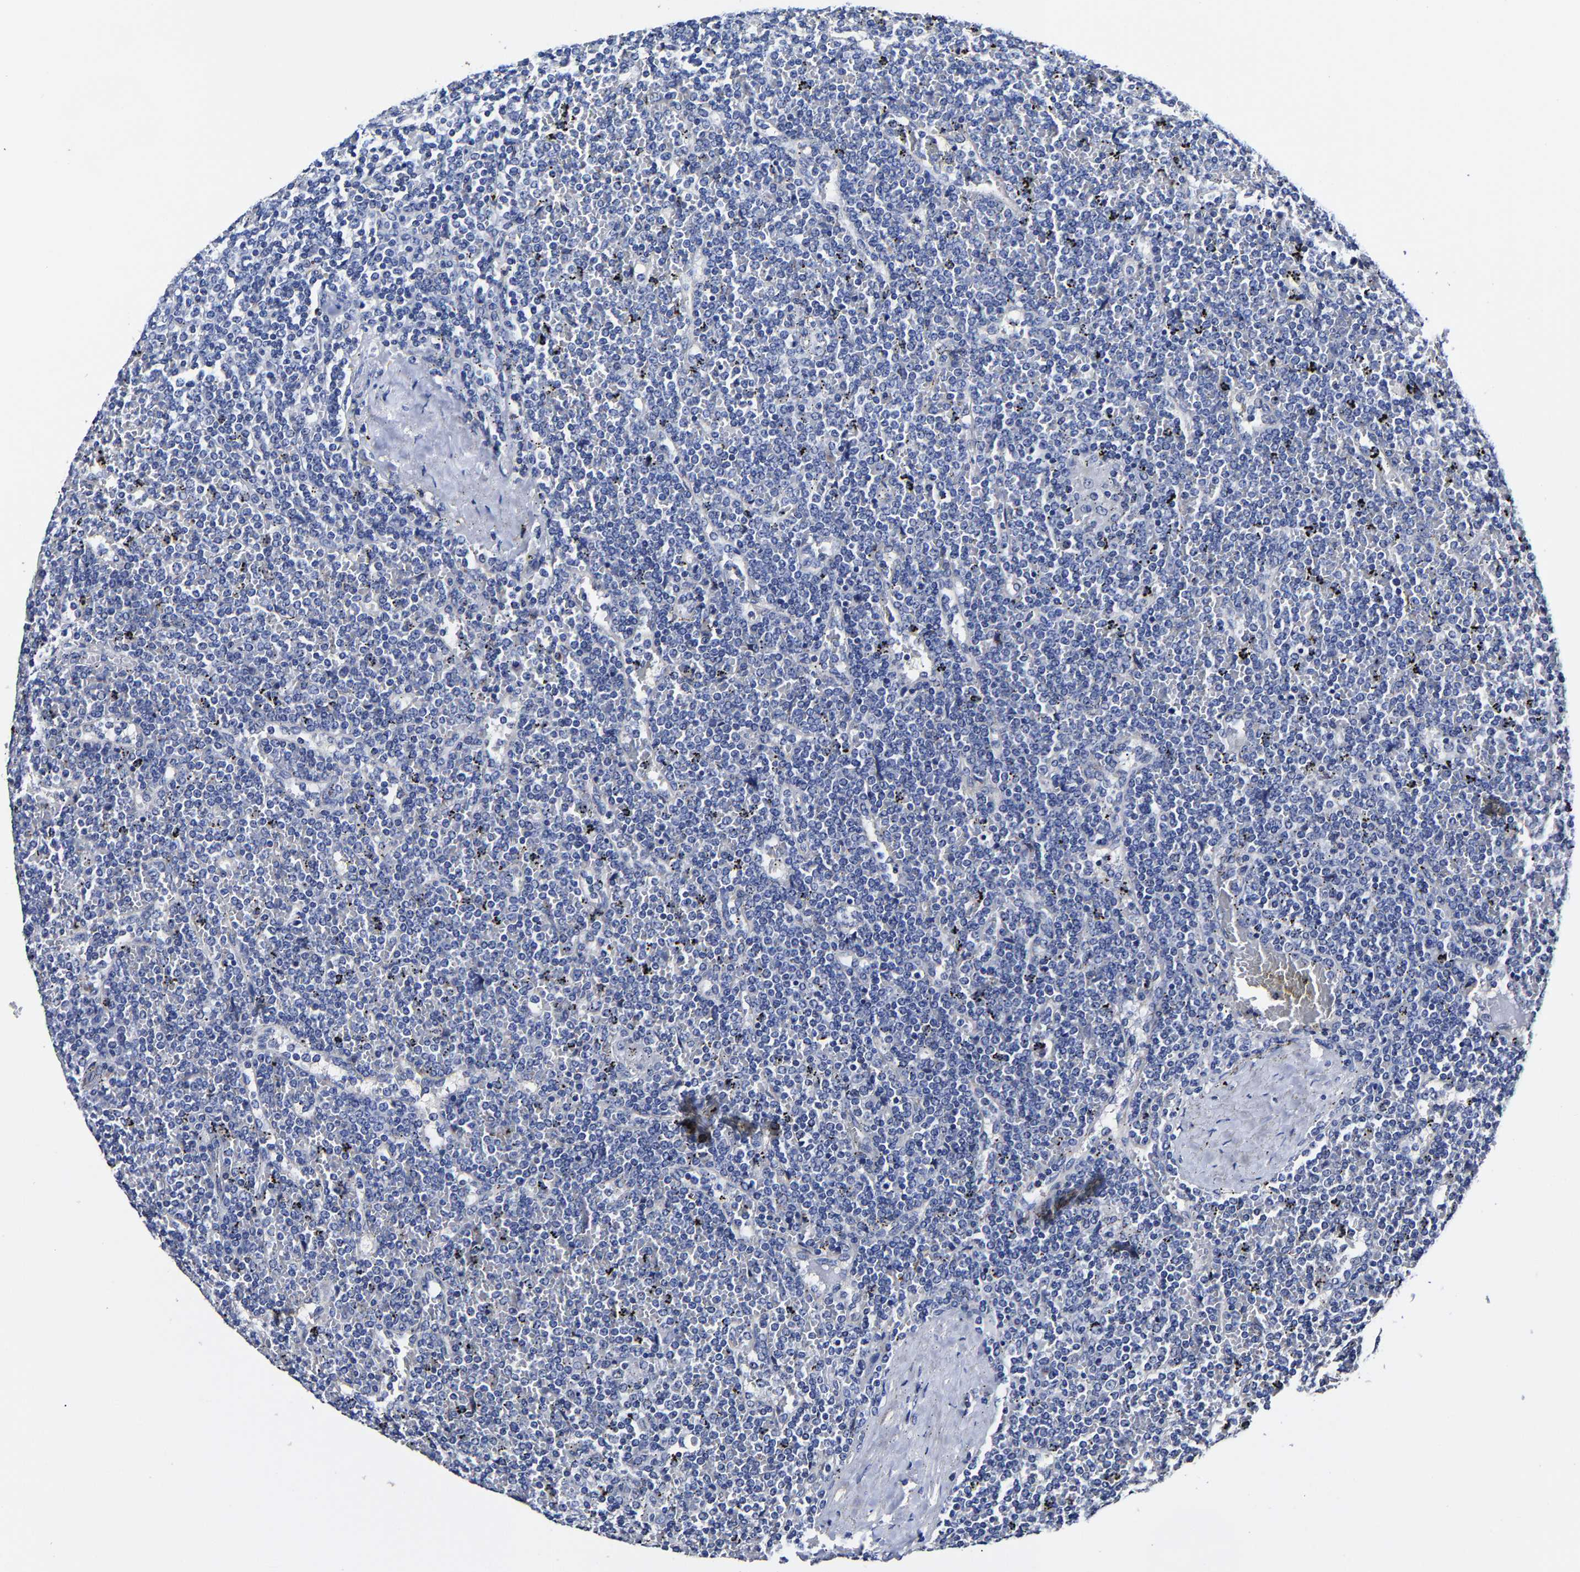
{"staining": {"intensity": "negative", "quantity": "none", "location": "none"}, "tissue": "lymphoma", "cell_type": "Tumor cells", "image_type": "cancer", "snomed": [{"axis": "morphology", "description": "Malignant lymphoma, non-Hodgkin's type, Low grade"}, {"axis": "topography", "description": "Spleen"}], "caption": "The histopathology image exhibits no staining of tumor cells in malignant lymphoma, non-Hodgkin's type (low-grade).", "gene": "AASS", "patient": {"sex": "female", "age": 19}}